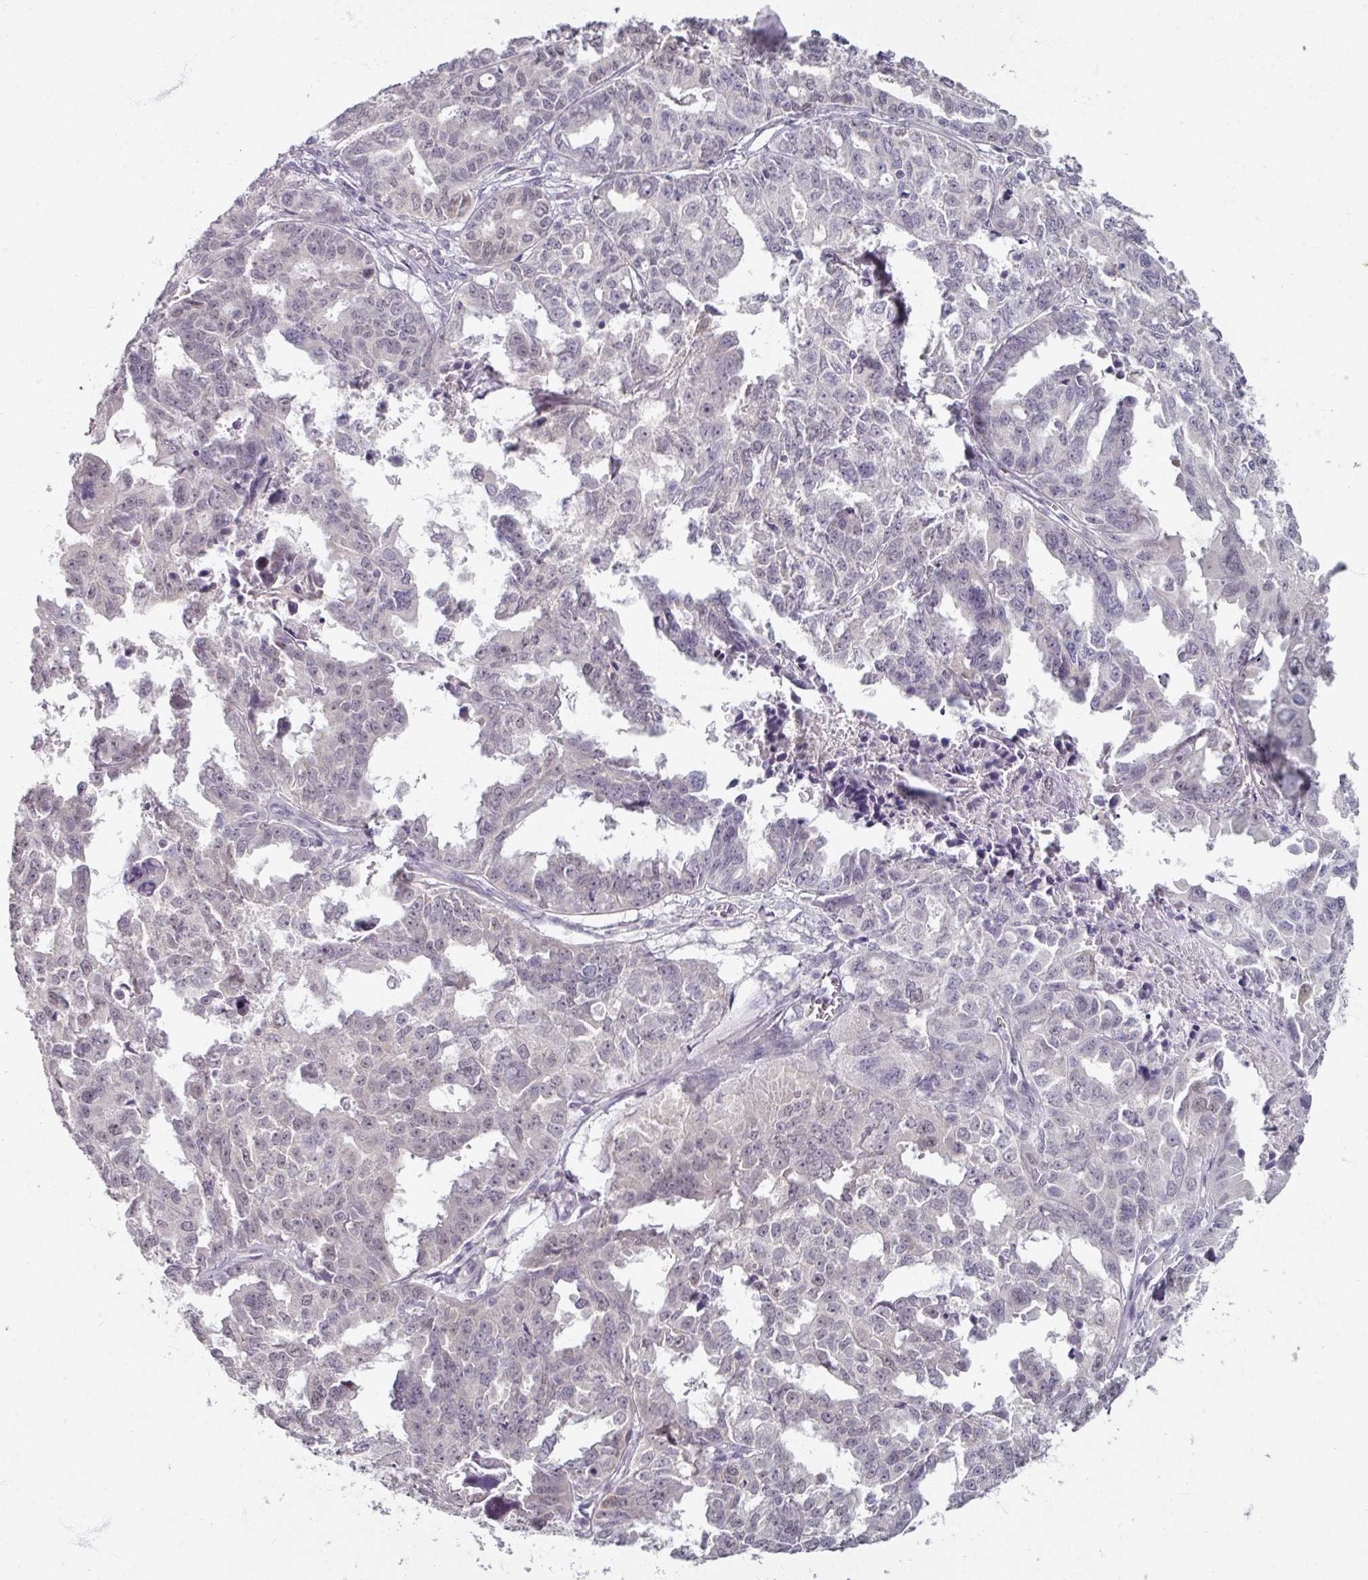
{"staining": {"intensity": "negative", "quantity": "none", "location": "none"}, "tissue": "ovarian cancer", "cell_type": "Tumor cells", "image_type": "cancer", "snomed": [{"axis": "morphology", "description": "Adenocarcinoma, NOS"}, {"axis": "morphology", "description": "Carcinoma, endometroid"}, {"axis": "topography", "description": "Ovary"}], "caption": "Tumor cells show no significant expression in ovarian cancer.", "gene": "SOX11", "patient": {"sex": "female", "age": 72}}